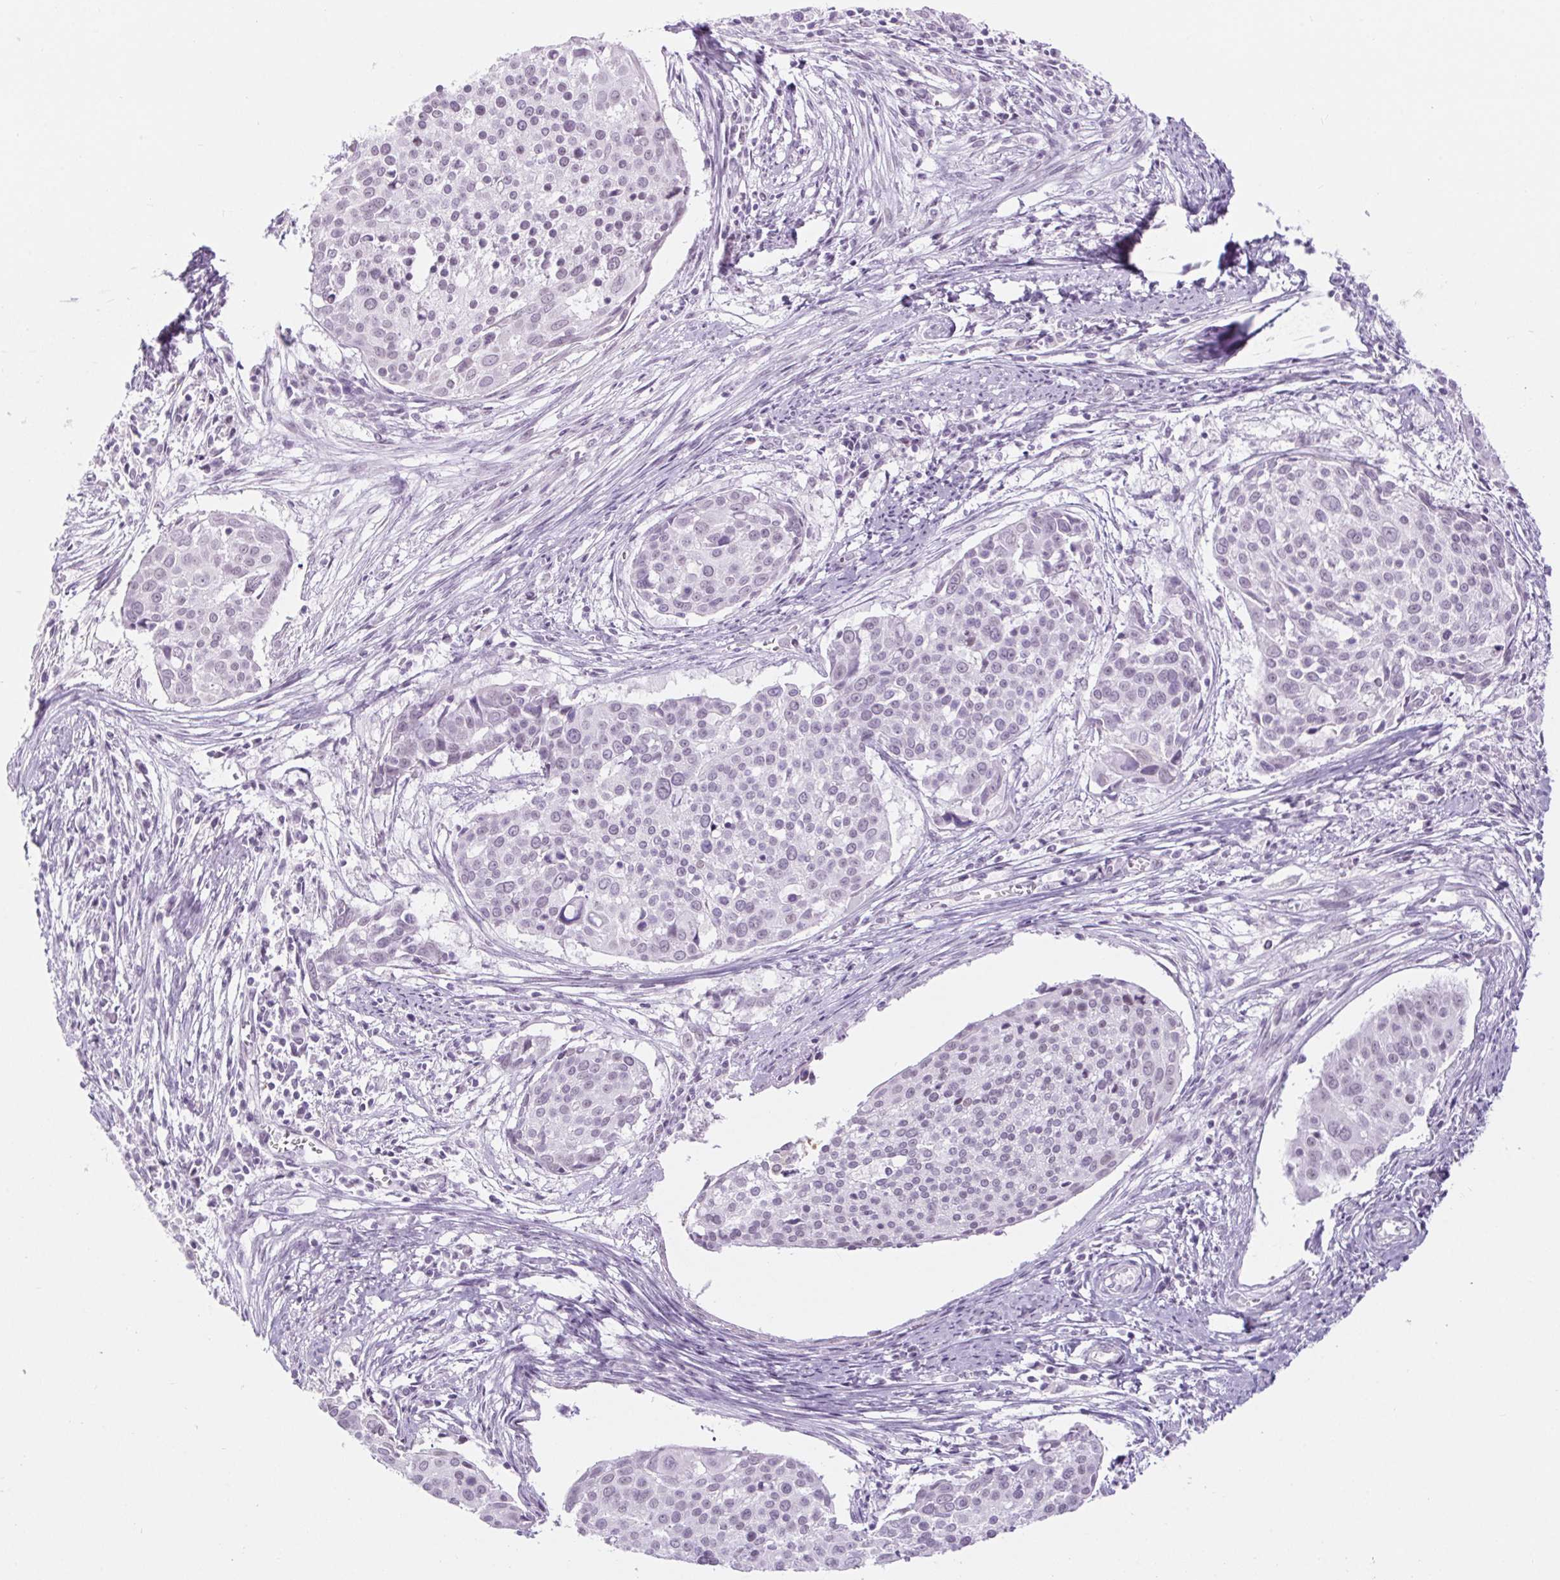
{"staining": {"intensity": "negative", "quantity": "none", "location": "none"}, "tissue": "cervical cancer", "cell_type": "Tumor cells", "image_type": "cancer", "snomed": [{"axis": "morphology", "description": "Squamous cell carcinoma, NOS"}, {"axis": "topography", "description": "Cervix"}], "caption": "There is no significant staining in tumor cells of cervical squamous cell carcinoma.", "gene": "BCAS1", "patient": {"sex": "female", "age": 39}}